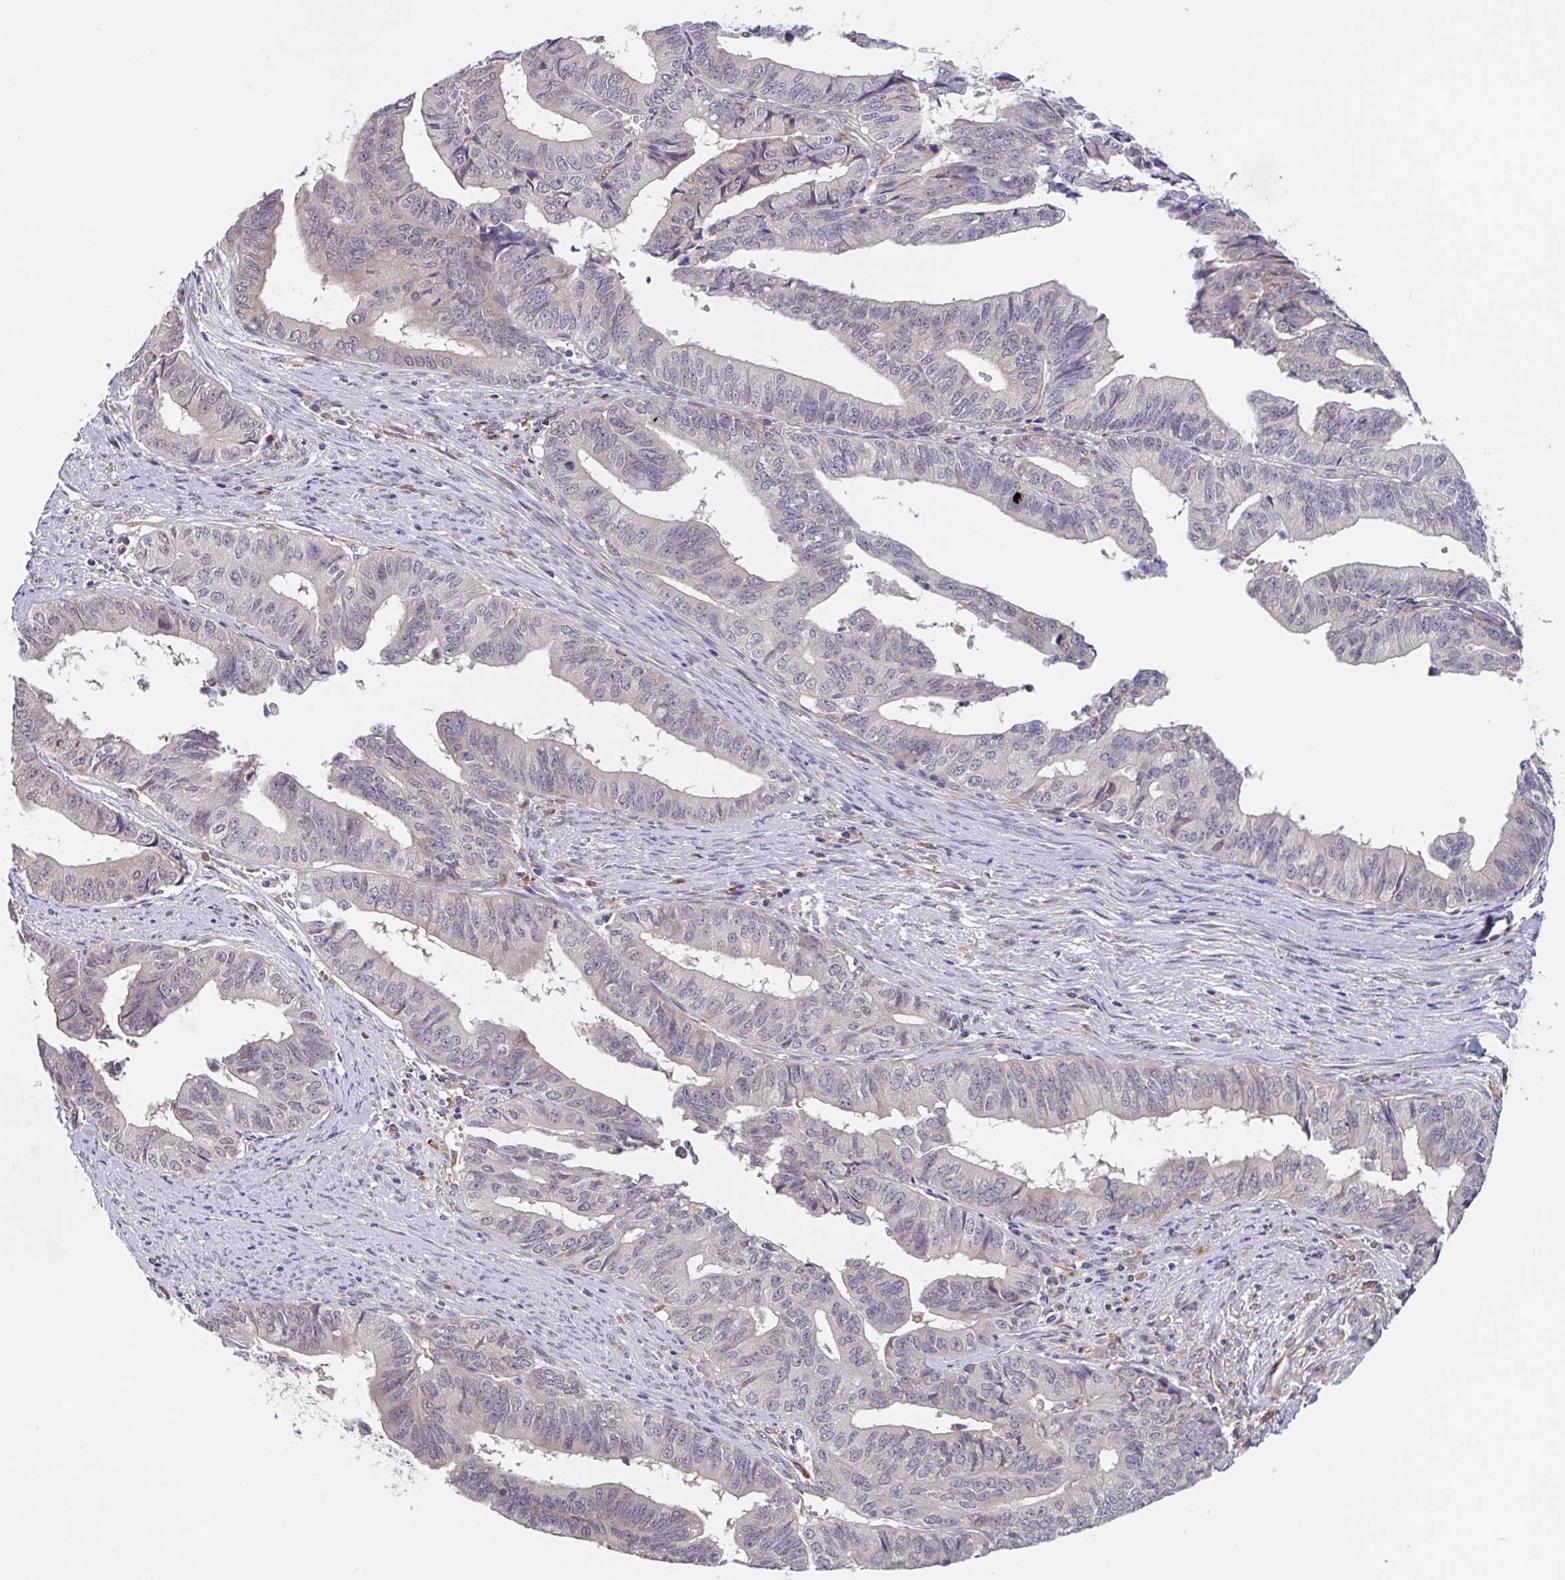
{"staining": {"intensity": "negative", "quantity": "none", "location": "none"}, "tissue": "endometrial cancer", "cell_type": "Tumor cells", "image_type": "cancer", "snomed": [{"axis": "morphology", "description": "Adenocarcinoma, NOS"}, {"axis": "topography", "description": "Endometrium"}], "caption": "The image displays no staining of tumor cells in endometrial cancer.", "gene": "SNX8", "patient": {"sex": "female", "age": 65}}